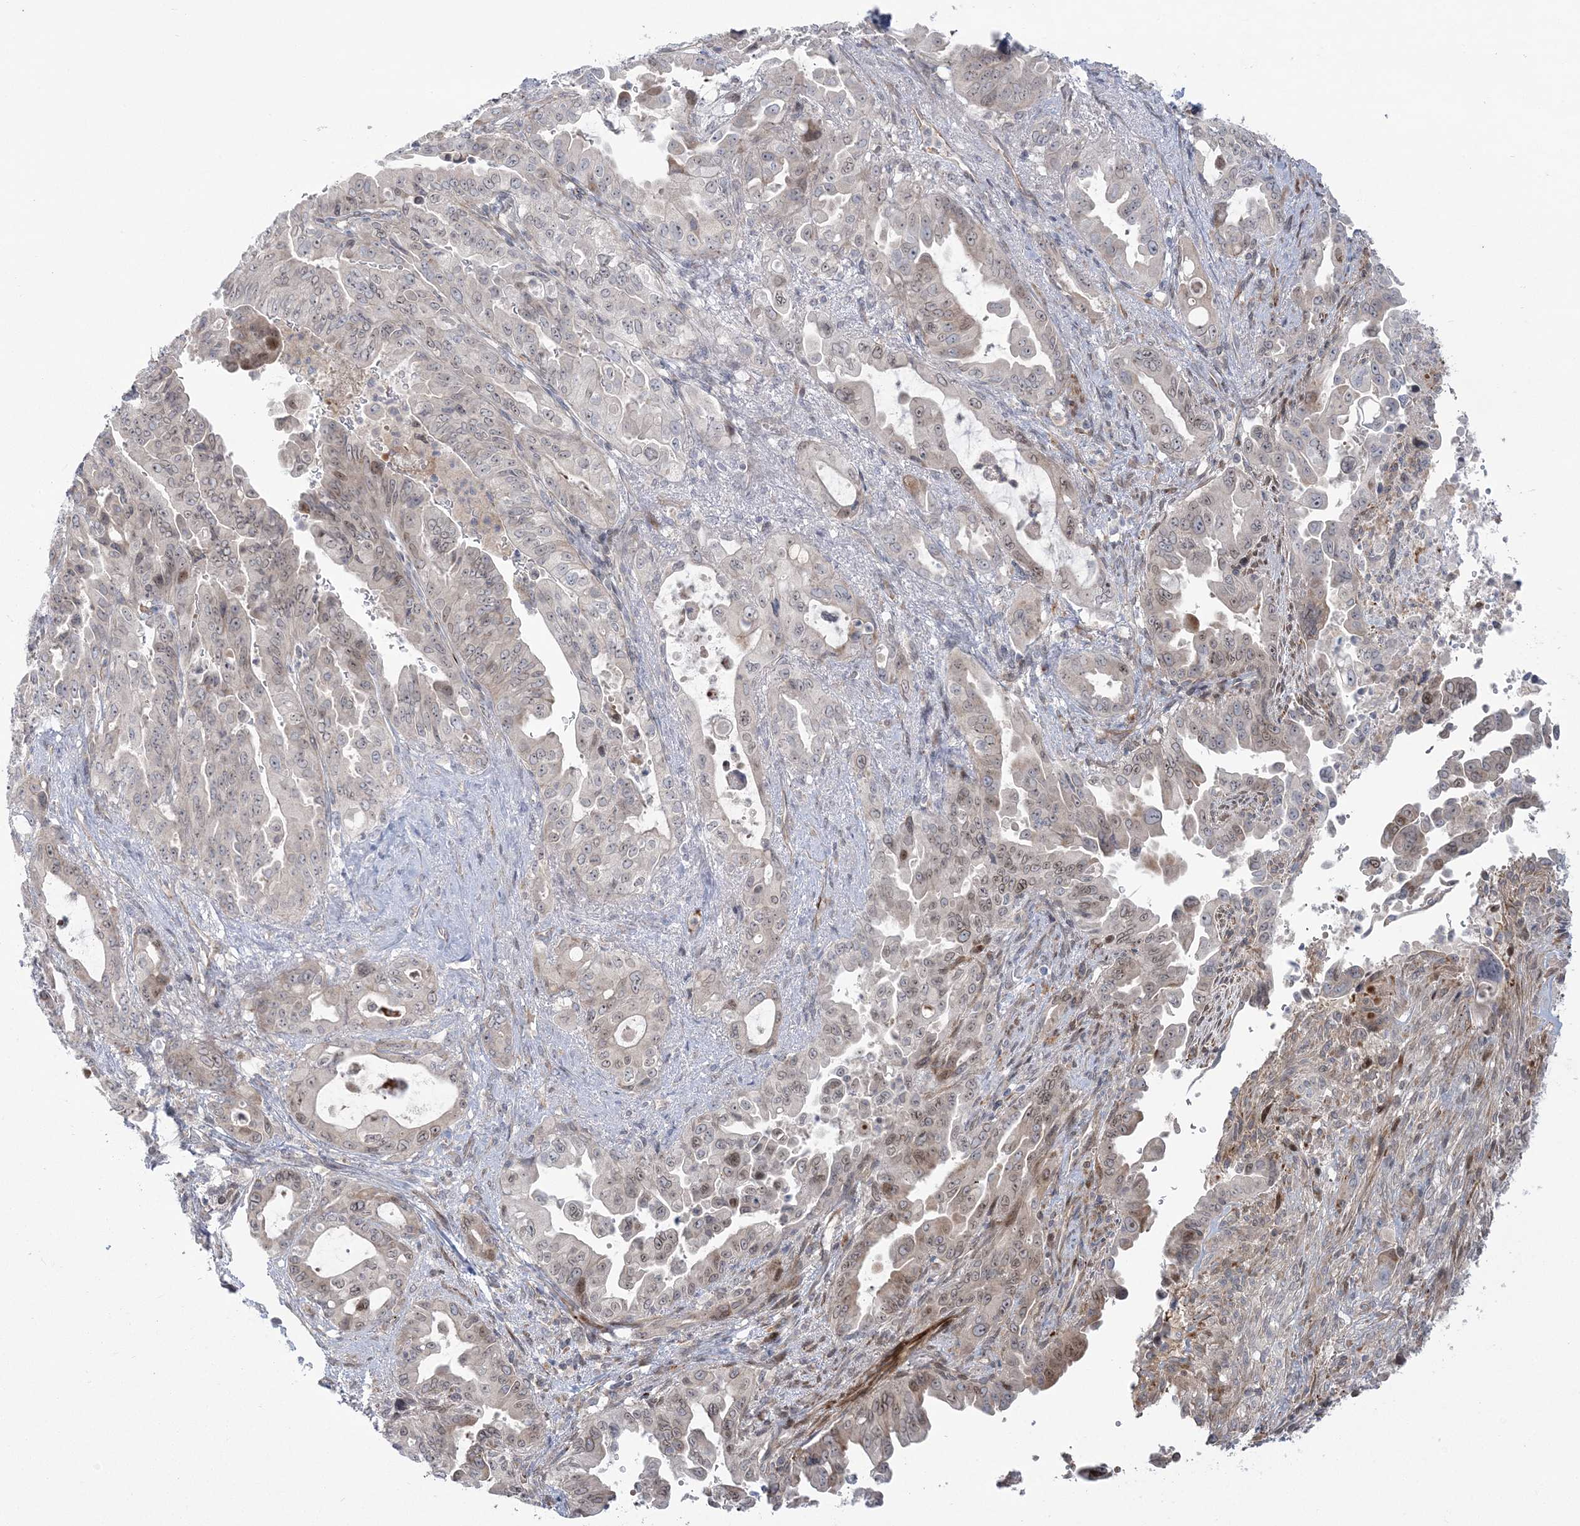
{"staining": {"intensity": "weak", "quantity": "25%-75%", "location": "cytoplasmic/membranous,nuclear"}, "tissue": "pancreatic cancer", "cell_type": "Tumor cells", "image_type": "cancer", "snomed": [{"axis": "morphology", "description": "Adenocarcinoma, NOS"}, {"axis": "topography", "description": "Pancreas"}], "caption": "Pancreatic cancer stained with a protein marker demonstrates weak staining in tumor cells.", "gene": "NUDT9", "patient": {"sex": "male", "age": 70}}